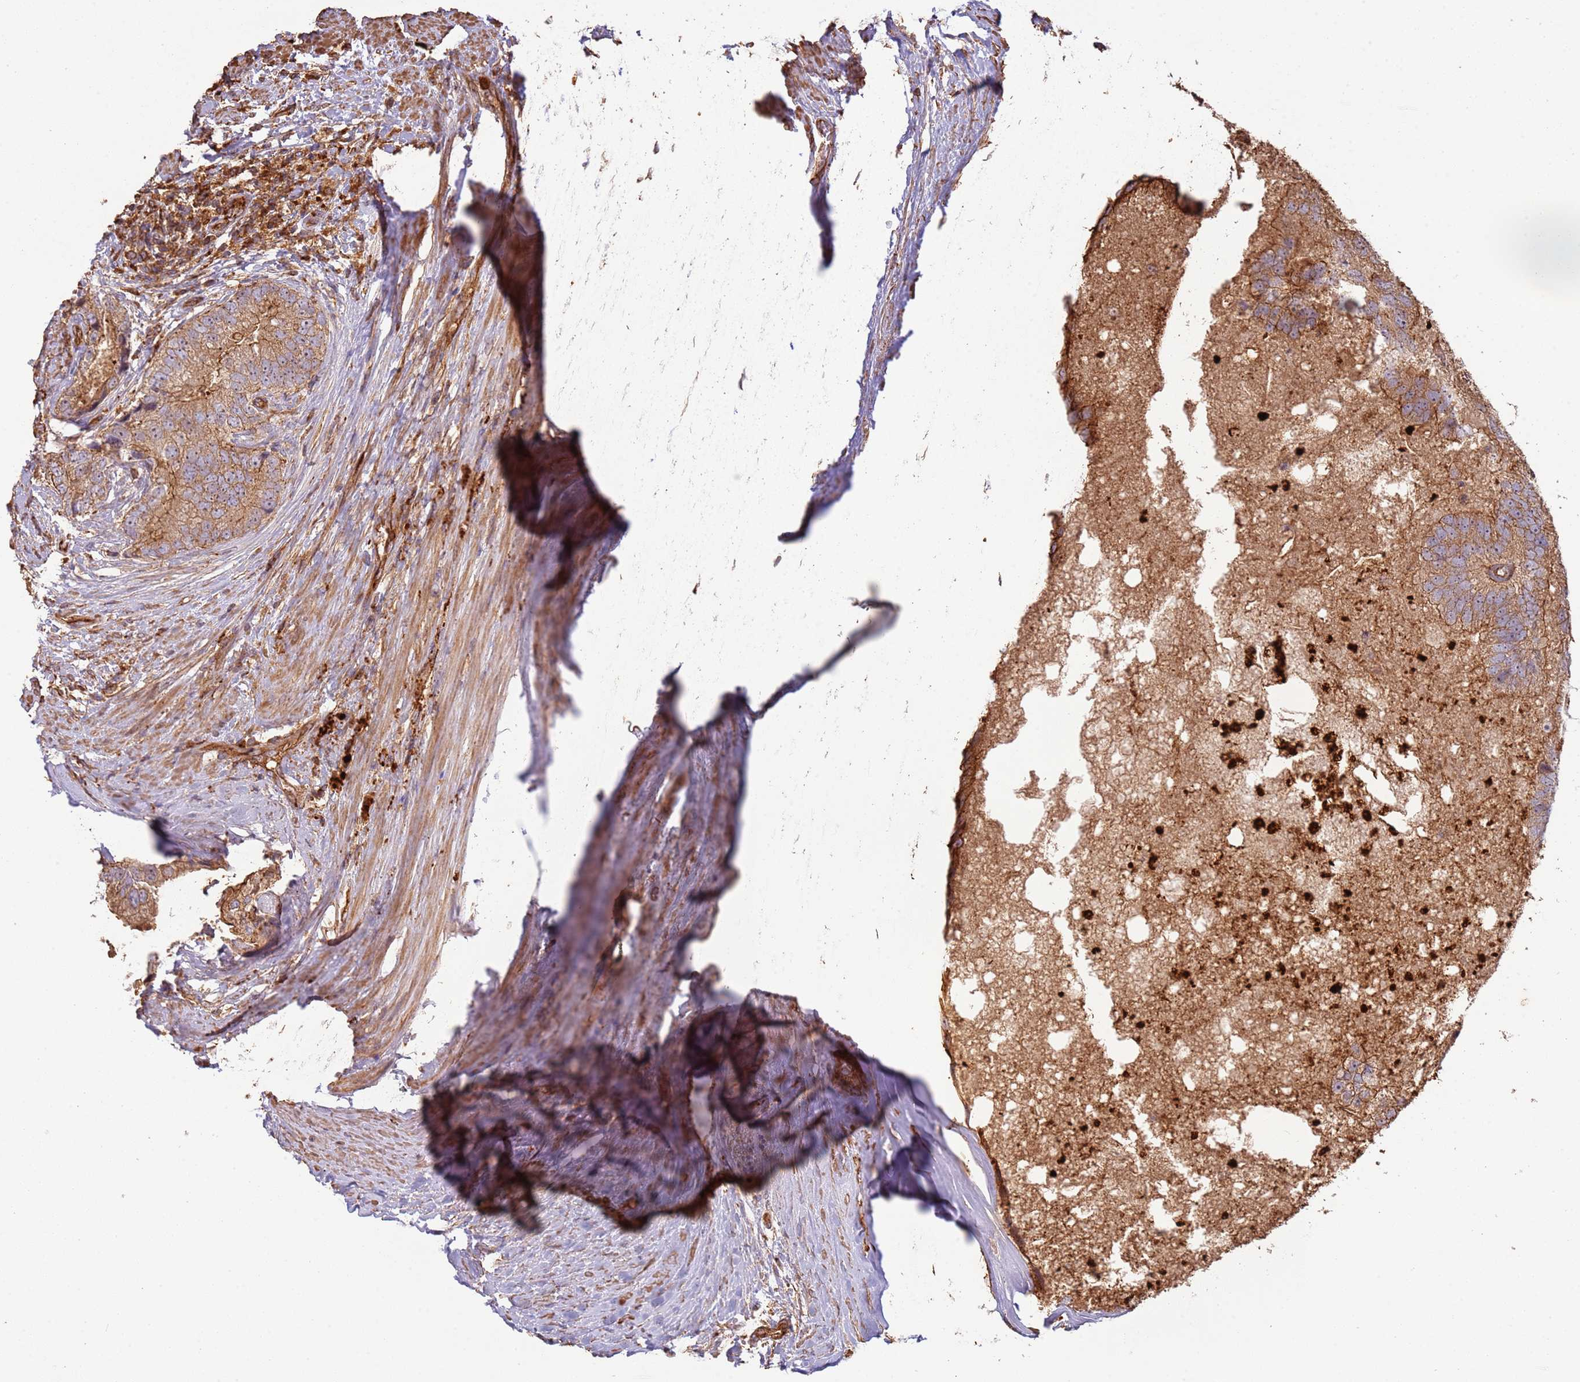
{"staining": {"intensity": "moderate", "quantity": ">75%", "location": "cytoplasmic/membranous"}, "tissue": "prostate cancer", "cell_type": "Tumor cells", "image_type": "cancer", "snomed": [{"axis": "morphology", "description": "Adenocarcinoma, High grade"}, {"axis": "topography", "description": "Prostate"}], "caption": "Immunohistochemistry (IHC) of human adenocarcinoma (high-grade) (prostate) displays medium levels of moderate cytoplasmic/membranous positivity in approximately >75% of tumor cells.", "gene": "NDUFAF4", "patient": {"sex": "male", "age": 70}}